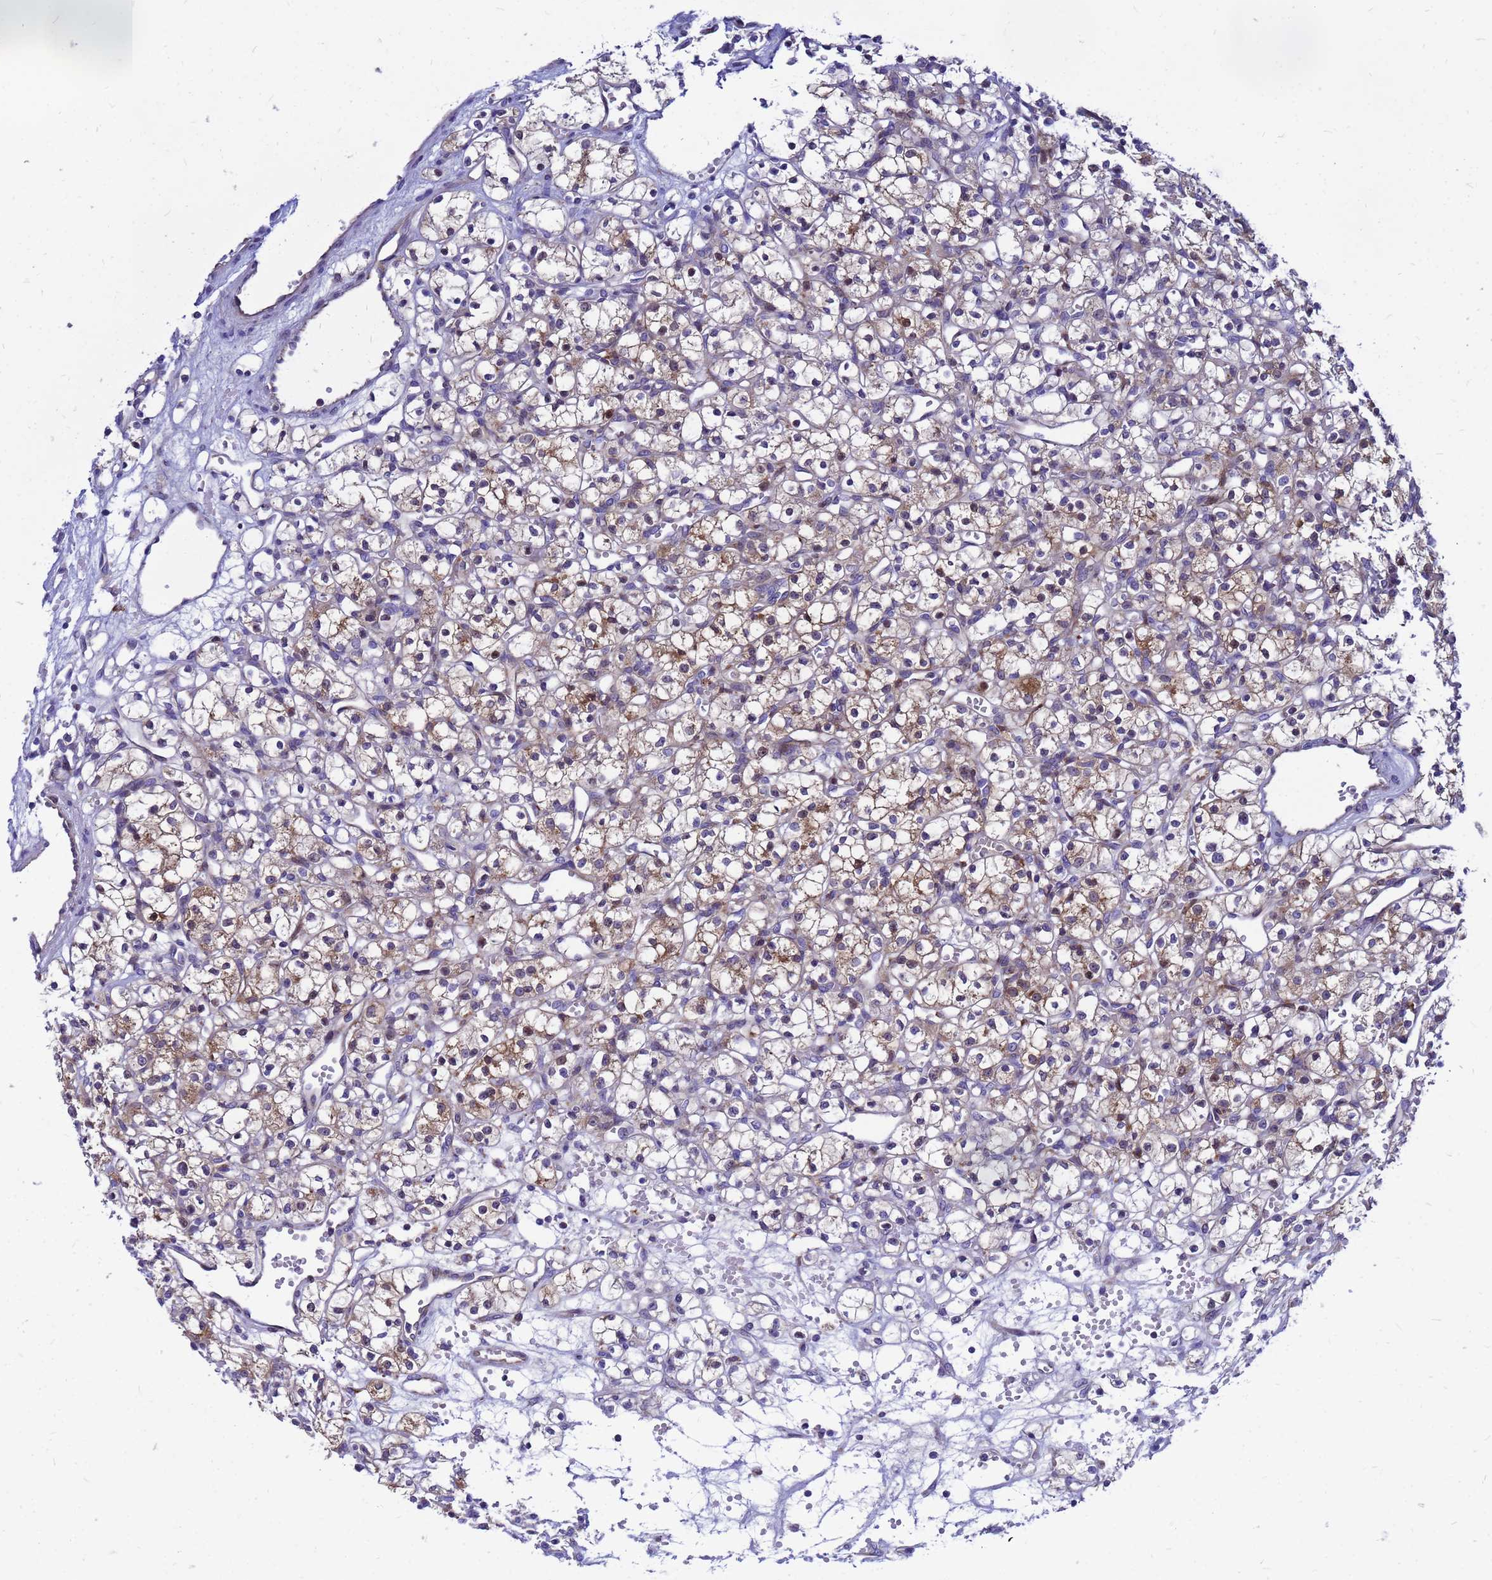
{"staining": {"intensity": "moderate", "quantity": "25%-75%", "location": "cytoplasmic/membranous"}, "tissue": "renal cancer", "cell_type": "Tumor cells", "image_type": "cancer", "snomed": [{"axis": "morphology", "description": "Adenocarcinoma, NOS"}, {"axis": "topography", "description": "Kidney"}], "caption": "Renal cancer stained with DAB (3,3'-diaminobenzidine) immunohistochemistry reveals medium levels of moderate cytoplasmic/membranous staining in approximately 25%-75% of tumor cells.", "gene": "FHIP1A", "patient": {"sex": "female", "age": 59}}